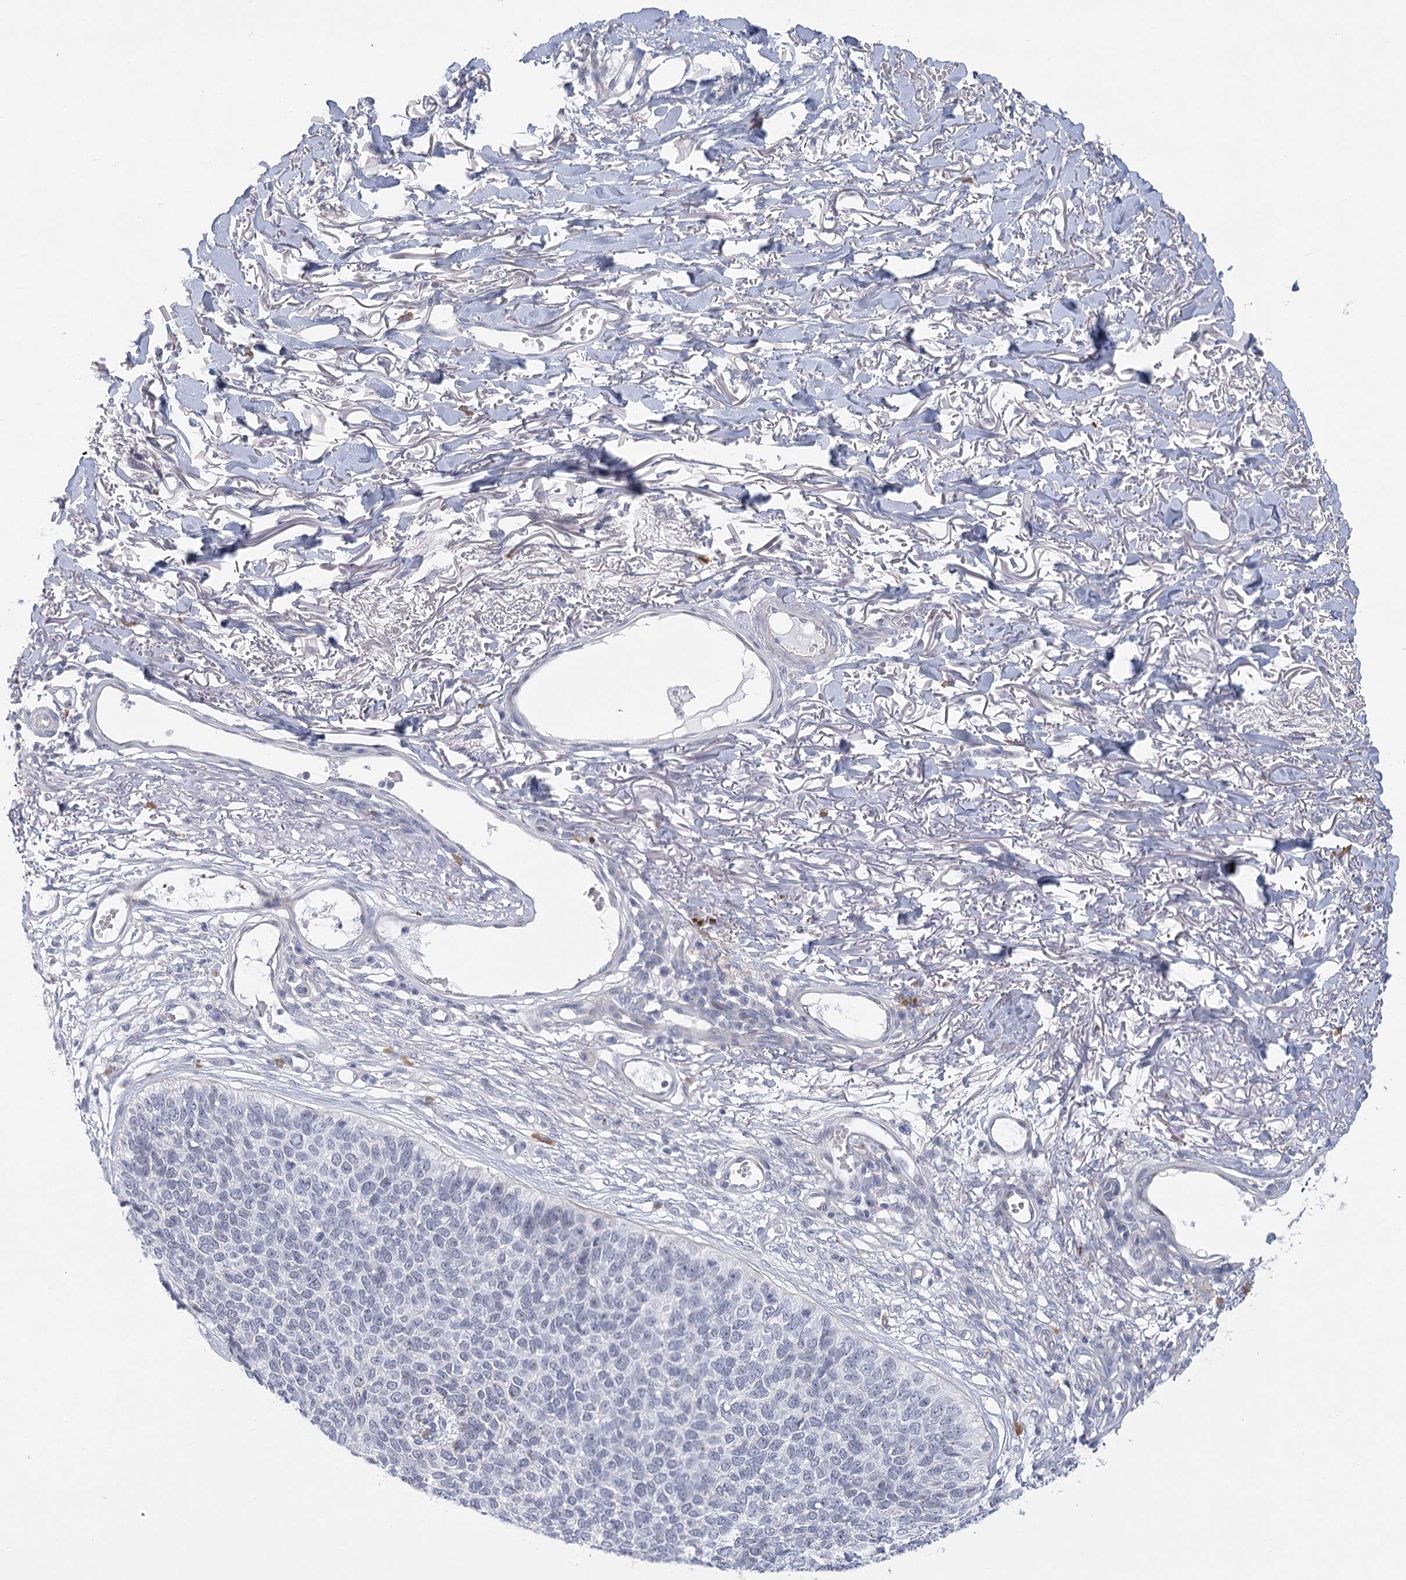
{"staining": {"intensity": "negative", "quantity": "none", "location": "none"}, "tissue": "skin cancer", "cell_type": "Tumor cells", "image_type": "cancer", "snomed": [{"axis": "morphology", "description": "Basal cell carcinoma"}, {"axis": "topography", "description": "Skin"}], "caption": "This is an immunohistochemistry photomicrograph of human skin basal cell carcinoma. There is no staining in tumor cells.", "gene": "FAM76B", "patient": {"sex": "female", "age": 84}}